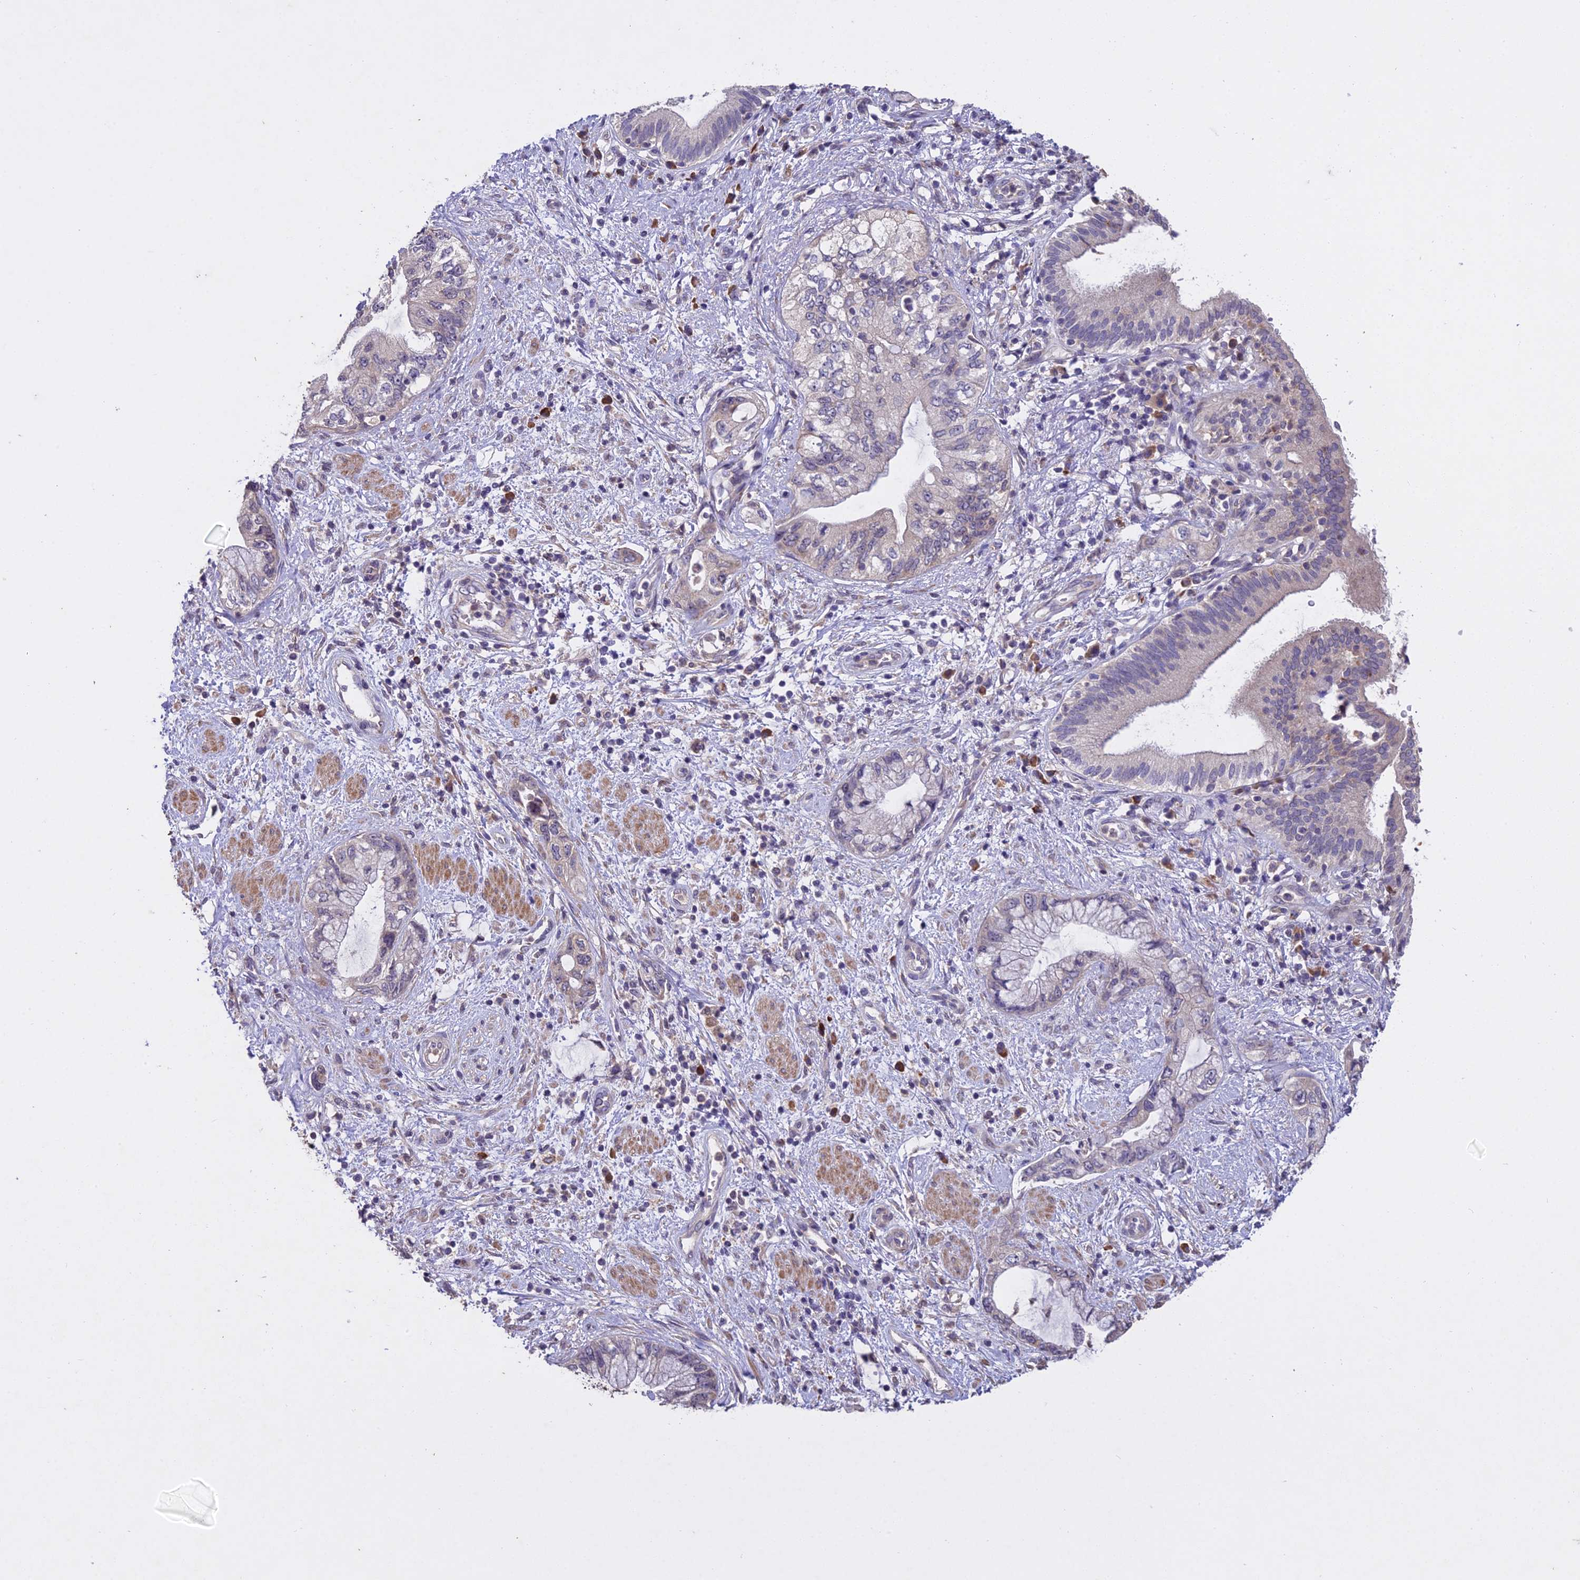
{"staining": {"intensity": "negative", "quantity": "none", "location": "none"}, "tissue": "pancreatic cancer", "cell_type": "Tumor cells", "image_type": "cancer", "snomed": [{"axis": "morphology", "description": "Adenocarcinoma, NOS"}, {"axis": "topography", "description": "Pancreas"}], "caption": "High magnification brightfield microscopy of pancreatic cancer (adenocarcinoma) stained with DAB (brown) and counterstained with hematoxylin (blue): tumor cells show no significant positivity.", "gene": "CENPL", "patient": {"sex": "female", "age": 73}}